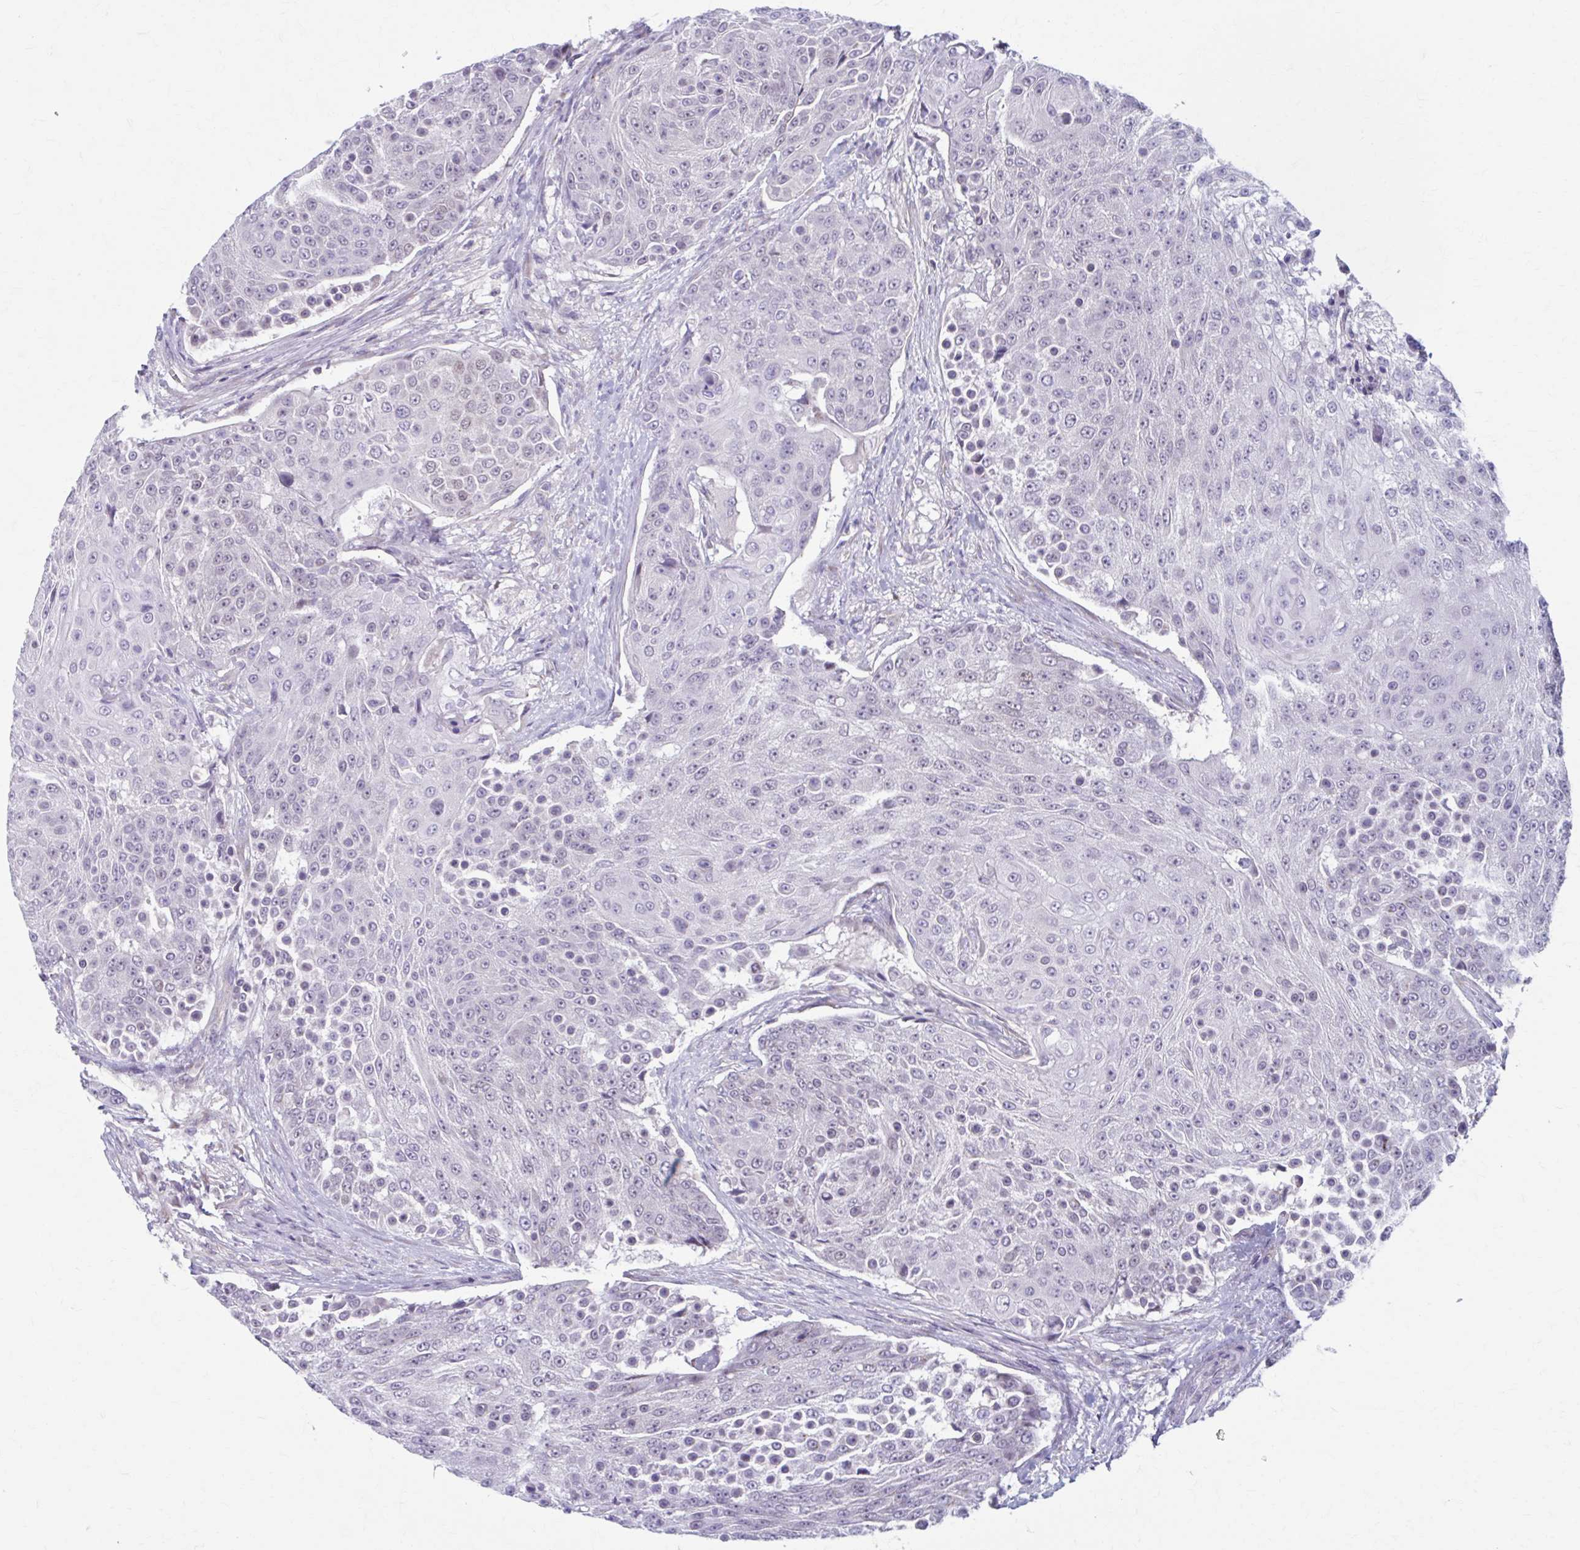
{"staining": {"intensity": "weak", "quantity": "<25%", "location": "nuclear"}, "tissue": "urothelial cancer", "cell_type": "Tumor cells", "image_type": "cancer", "snomed": [{"axis": "morphology", "description": "Urothelial carcinoma, High grade"}, {"axis": "topography", "description": "Urinary bladder"}], "caption": "IHC image of human high-grade urothelial carcinoma stained for a protein (brown), which demonstrates no expression in tumor cells.", "gene": "CHST3", "patient": {"sex": "female", "age": 63}}